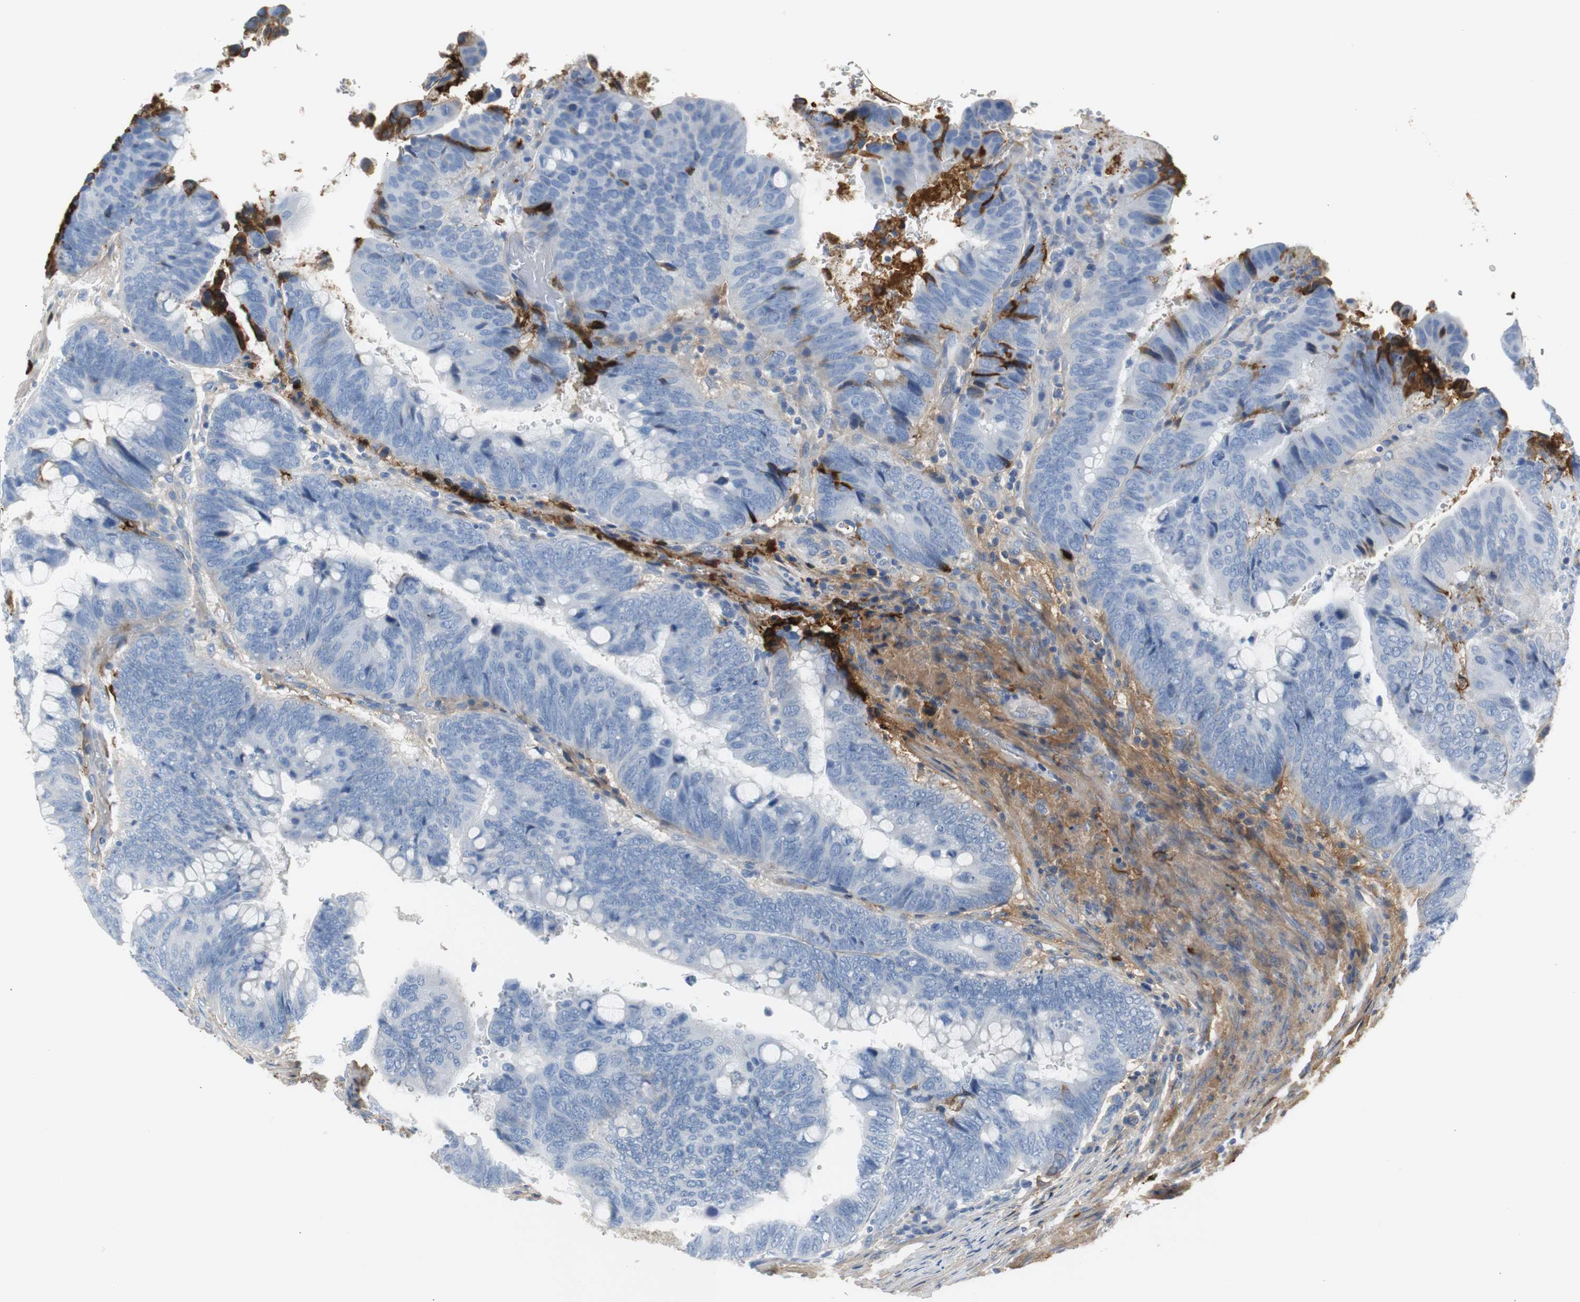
{"staining": {"intensity": "moderate", "quantity": "<25%", "location": "cytoplasmic/membranous"}, "tissue": "colorectal cancer", "cell_type": "Tumor cells", "image_type": "cancer", "snomed": [{"axis": "morphology", "description": "Normal tissue, NOS"}, {"axis": "morphology", "description": "Adenocarcinoma, NOS"}, {"axis": "topography", "description": "Rectum"}, {"axis": "topography", "description": "Peripheral nerve tissue"}], "caption": "Colorectal cancer (adenocarcinoma) stained for a protein displays moderate cytoplasmic/membranous positivity in tumor cells. (DAB (3,3'-diaminobenzidine) = brown stain, brightfield microscopy at high magnification).", "gene": "APCS", "patient": {"sex": "male", "age": 92}}